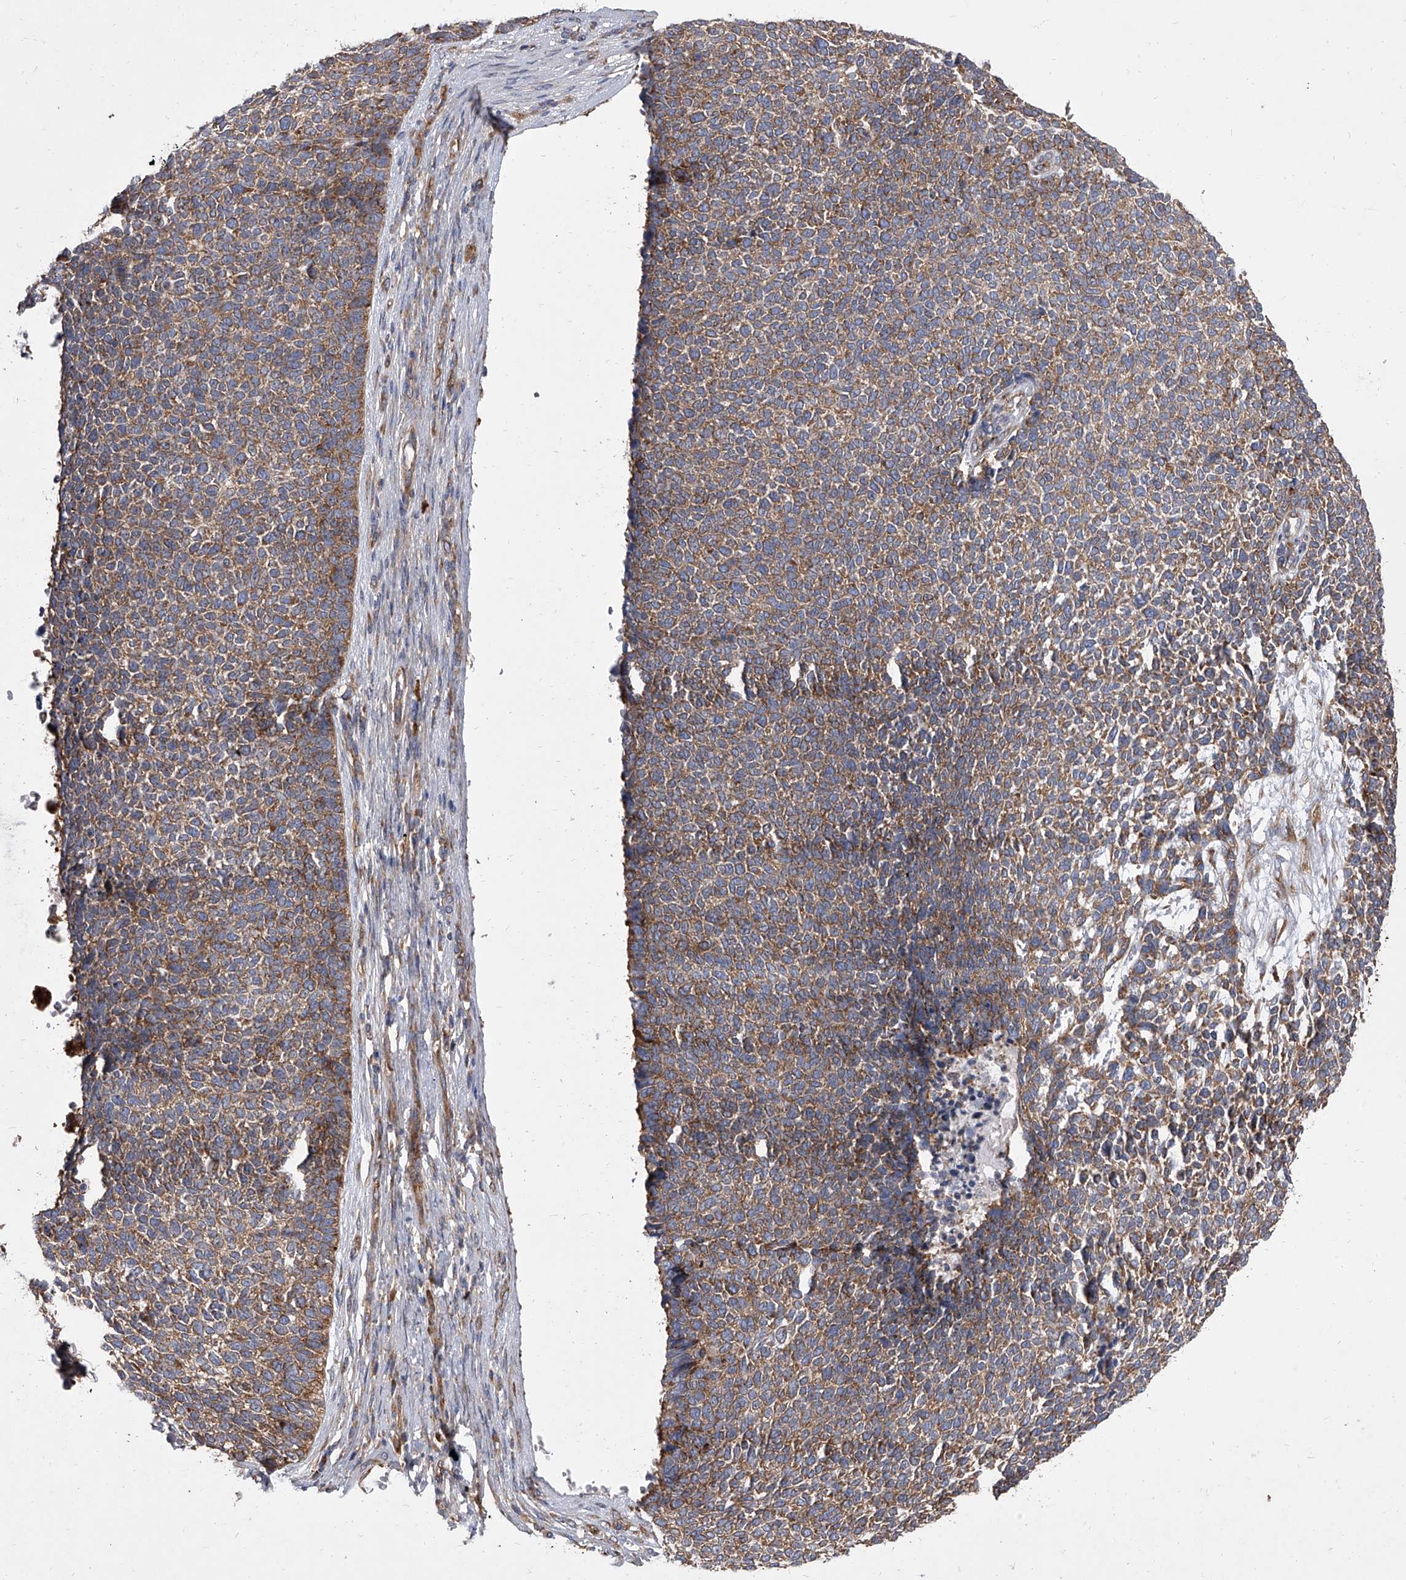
{"staining": {"intensity": "moderate", "quantity": ">75%", "location": "cytoplasmic/membranous"}, "tissue": "skin cancer", "cell_type": "Tumor cells", "image_type": "cancer", "snomed": [{"axis": "morphology", "description": "Basal cell carcinoma"}, {"axis": "topography", "description": "Skin"}], "caption": "IHC (DAB) staining of basal cell carcinoma (skin) exhibits moderate cytoplasmic/membranous protein positivity in about >75% of tumor cells. (brown staining indicates protein expression, while blue staining denotes nuclei).", "gene": "EIF2S2", "patient": {"sex": "female", "age": 84}}